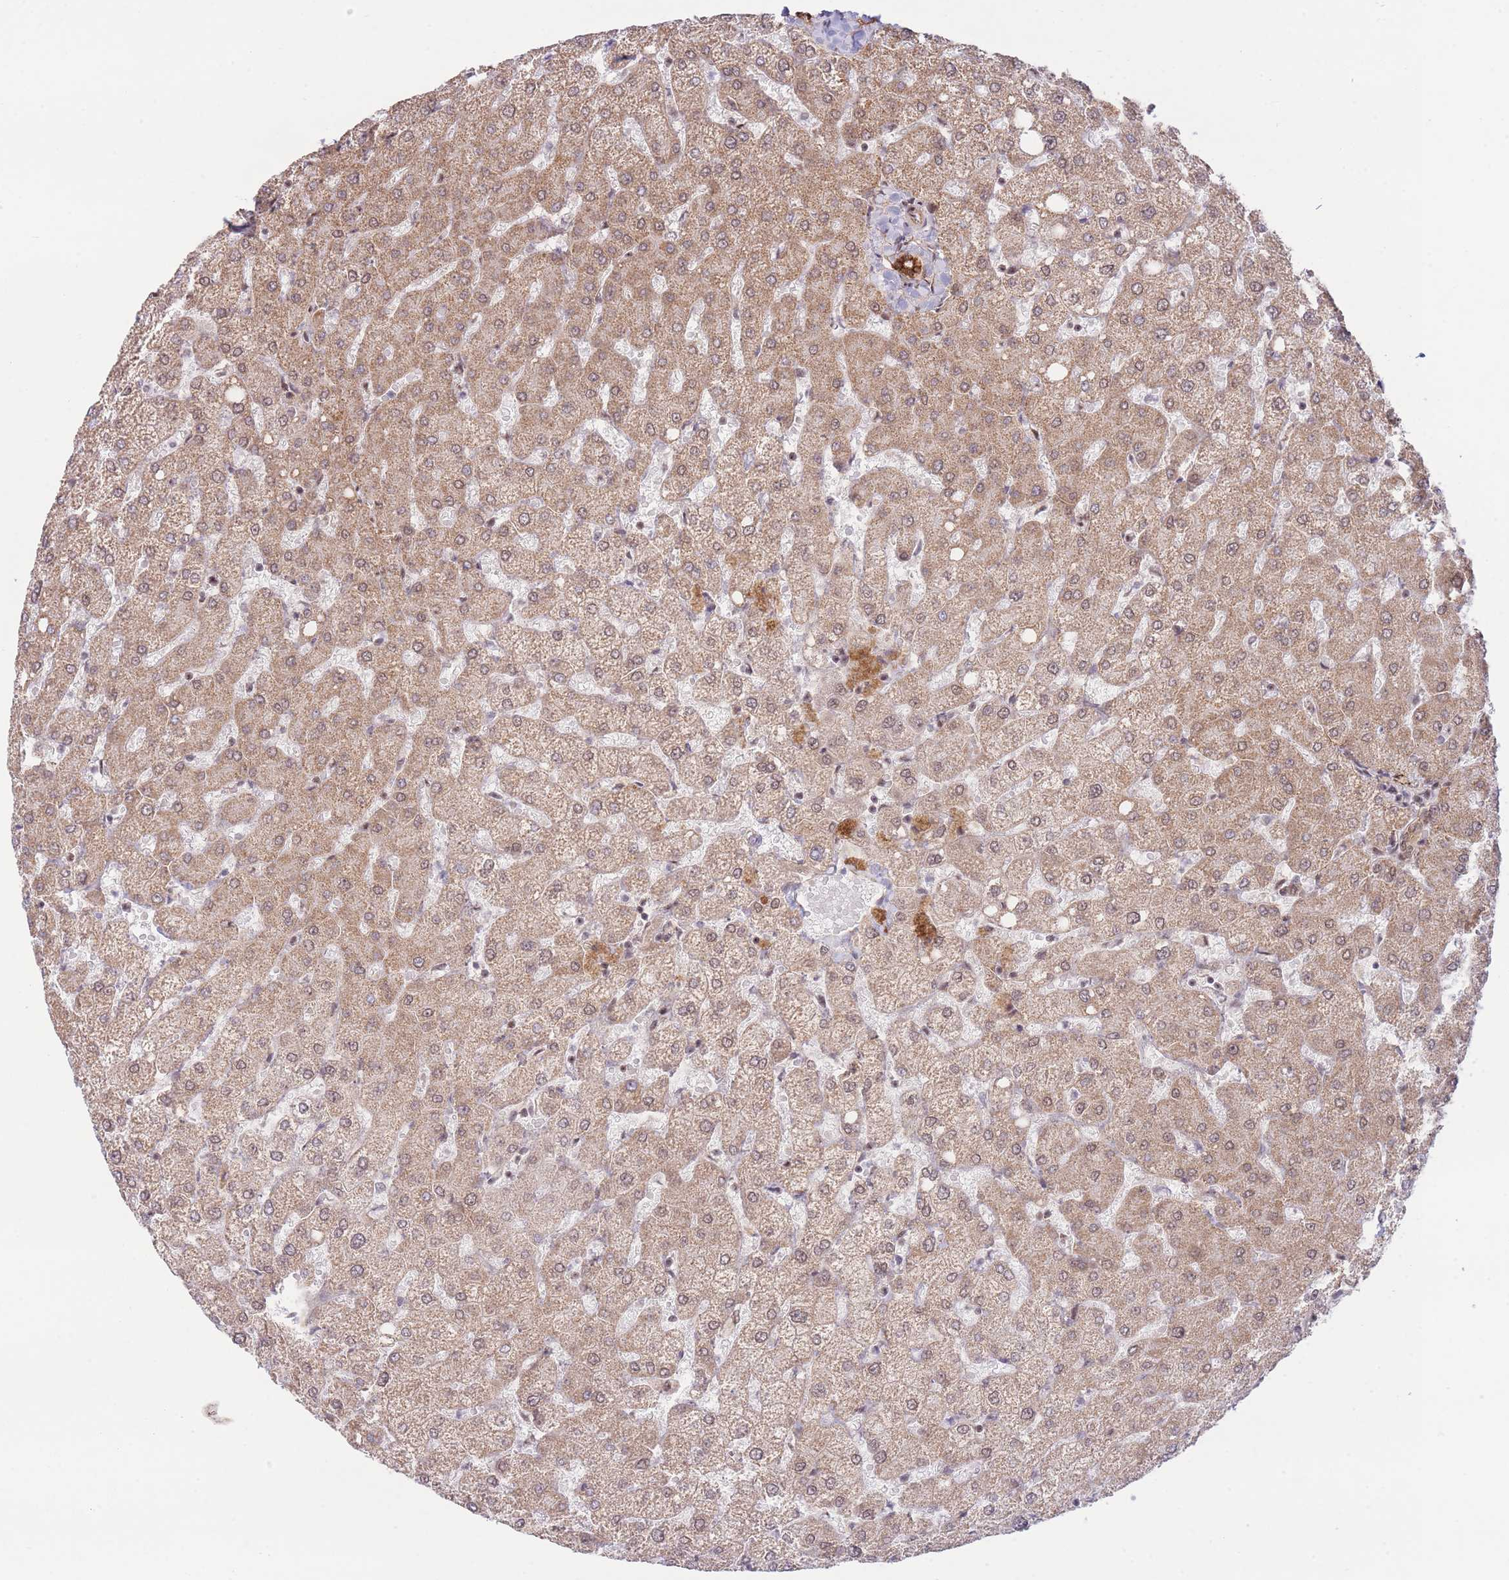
{"staining": {"intensity": "moderate", "quantity": ">75%", "location": "cytoplasmic/membranous,nuclear"}, "tissue": "liver", "cell_type": "Cholangiocytes", "image_type": "normal", "snomed": [{"axis": "morphology", "description": "Normal tissue, NOS"}, {"axis": "topography", "description": "Liver"}], "caption": "Protein staining reveals moderate cytoplasmic/membranous,nuclear staining in approximately >75% of cholangiocytes in normal liver. The protein of interest is stained brown, and the nuclei are stained in blue (DAB (3,3'-diaminobenzidine) IHC with brightfield microscopy, high magnification).", "gene": "CARD8", "patient": {"sex": "female", "age": 54}}